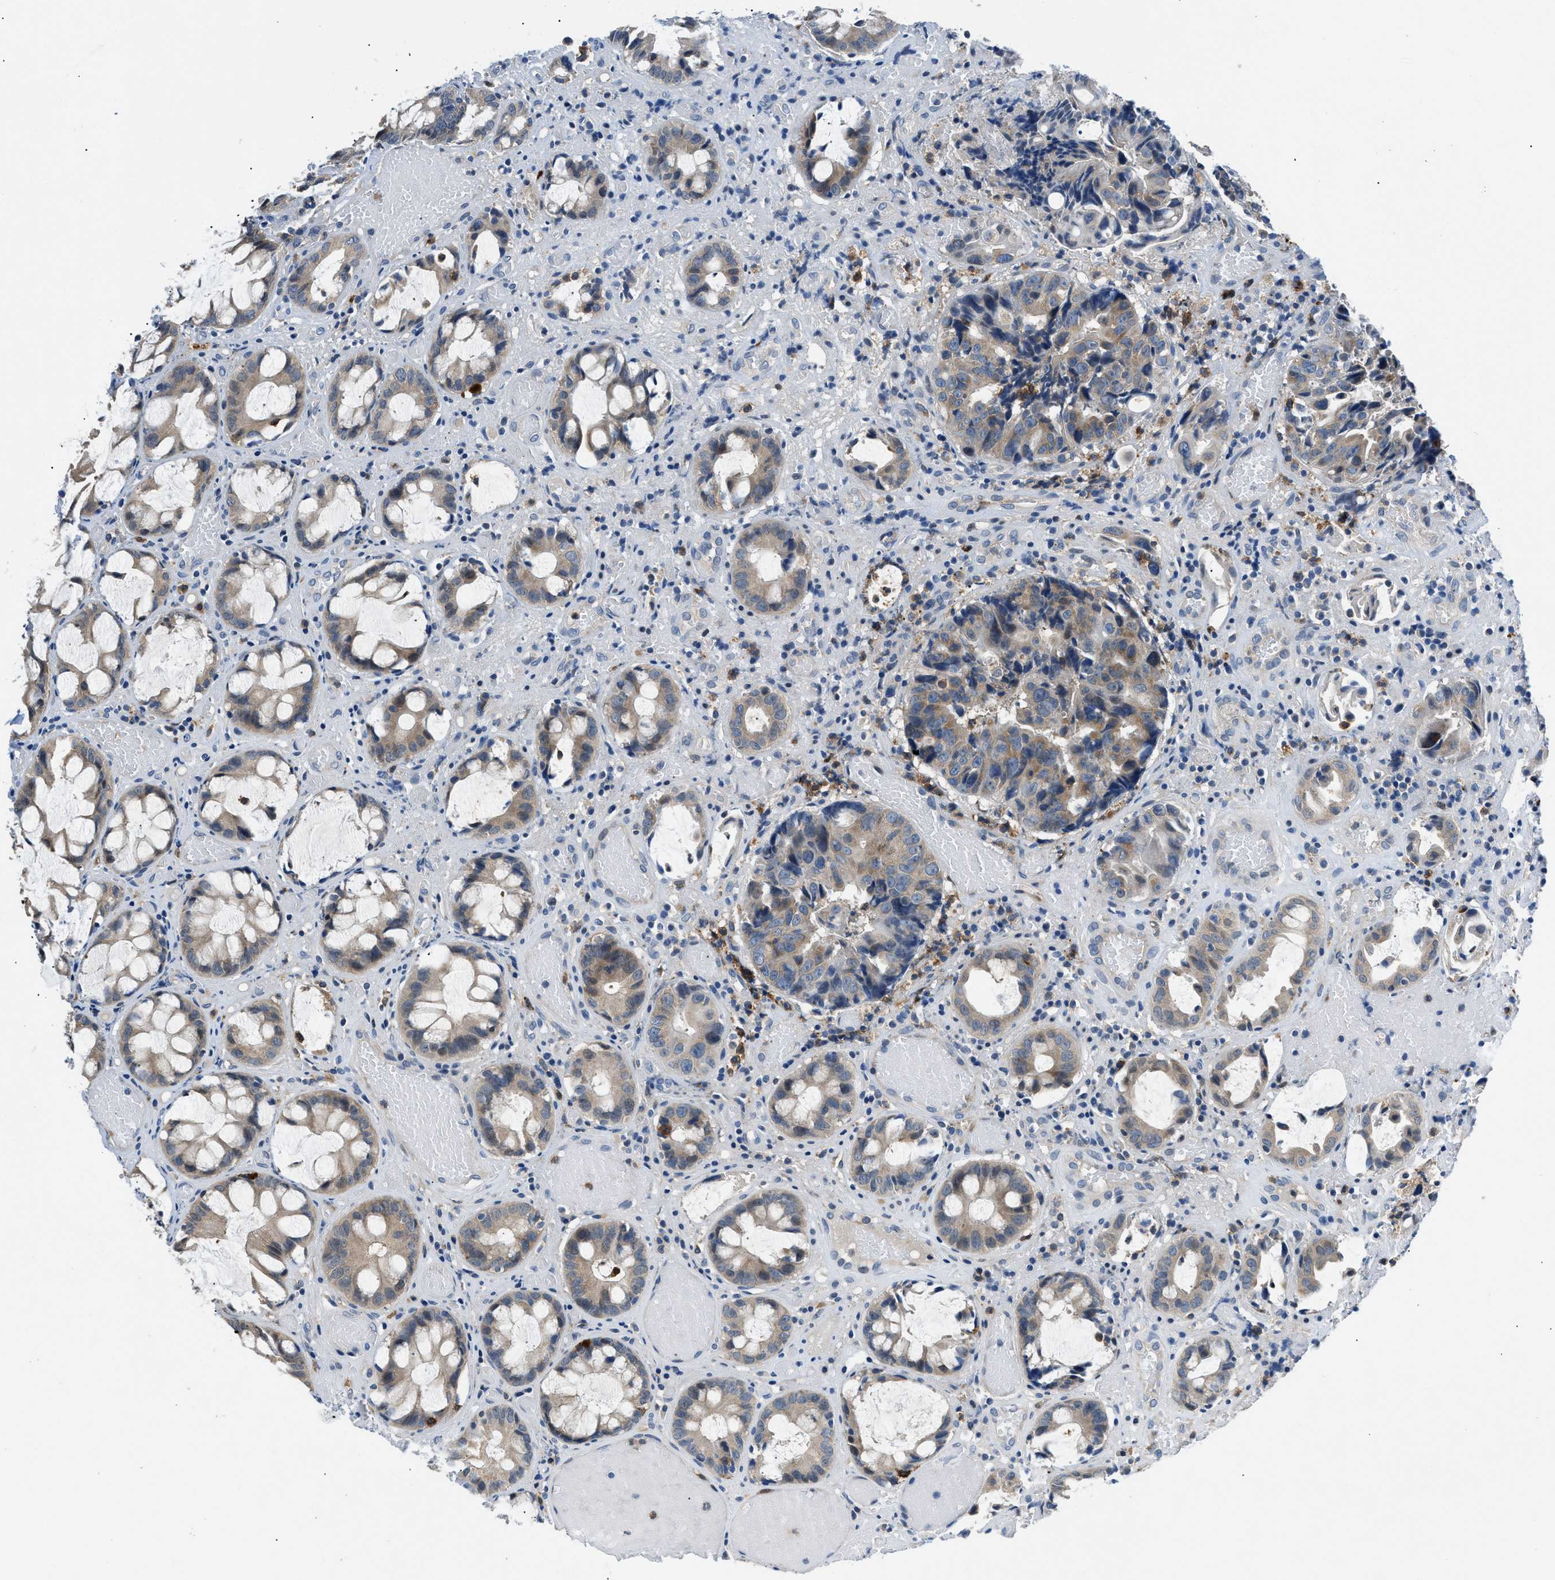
{"staining": {"intensity": "weak", "quantity": ">75%", "location": "cytoplasmic/membranous"}, "tissue": "colorectal cancer", "cell_type": "Tumor cells", "image_type": "cancer", "snomed": [{"axis": "morphology", "description": "Adenocarcinoma, NOS"}, {"axis": "topography", "description": "Colon"}], "caption": "Protein expression analysis of human colorectal cancer reveals weak cytoplasmic/membranous expression in approximately >75% of tumor cells.", "gene": "ADGRE3", "patient": {"sex": "female", "age": 57}}